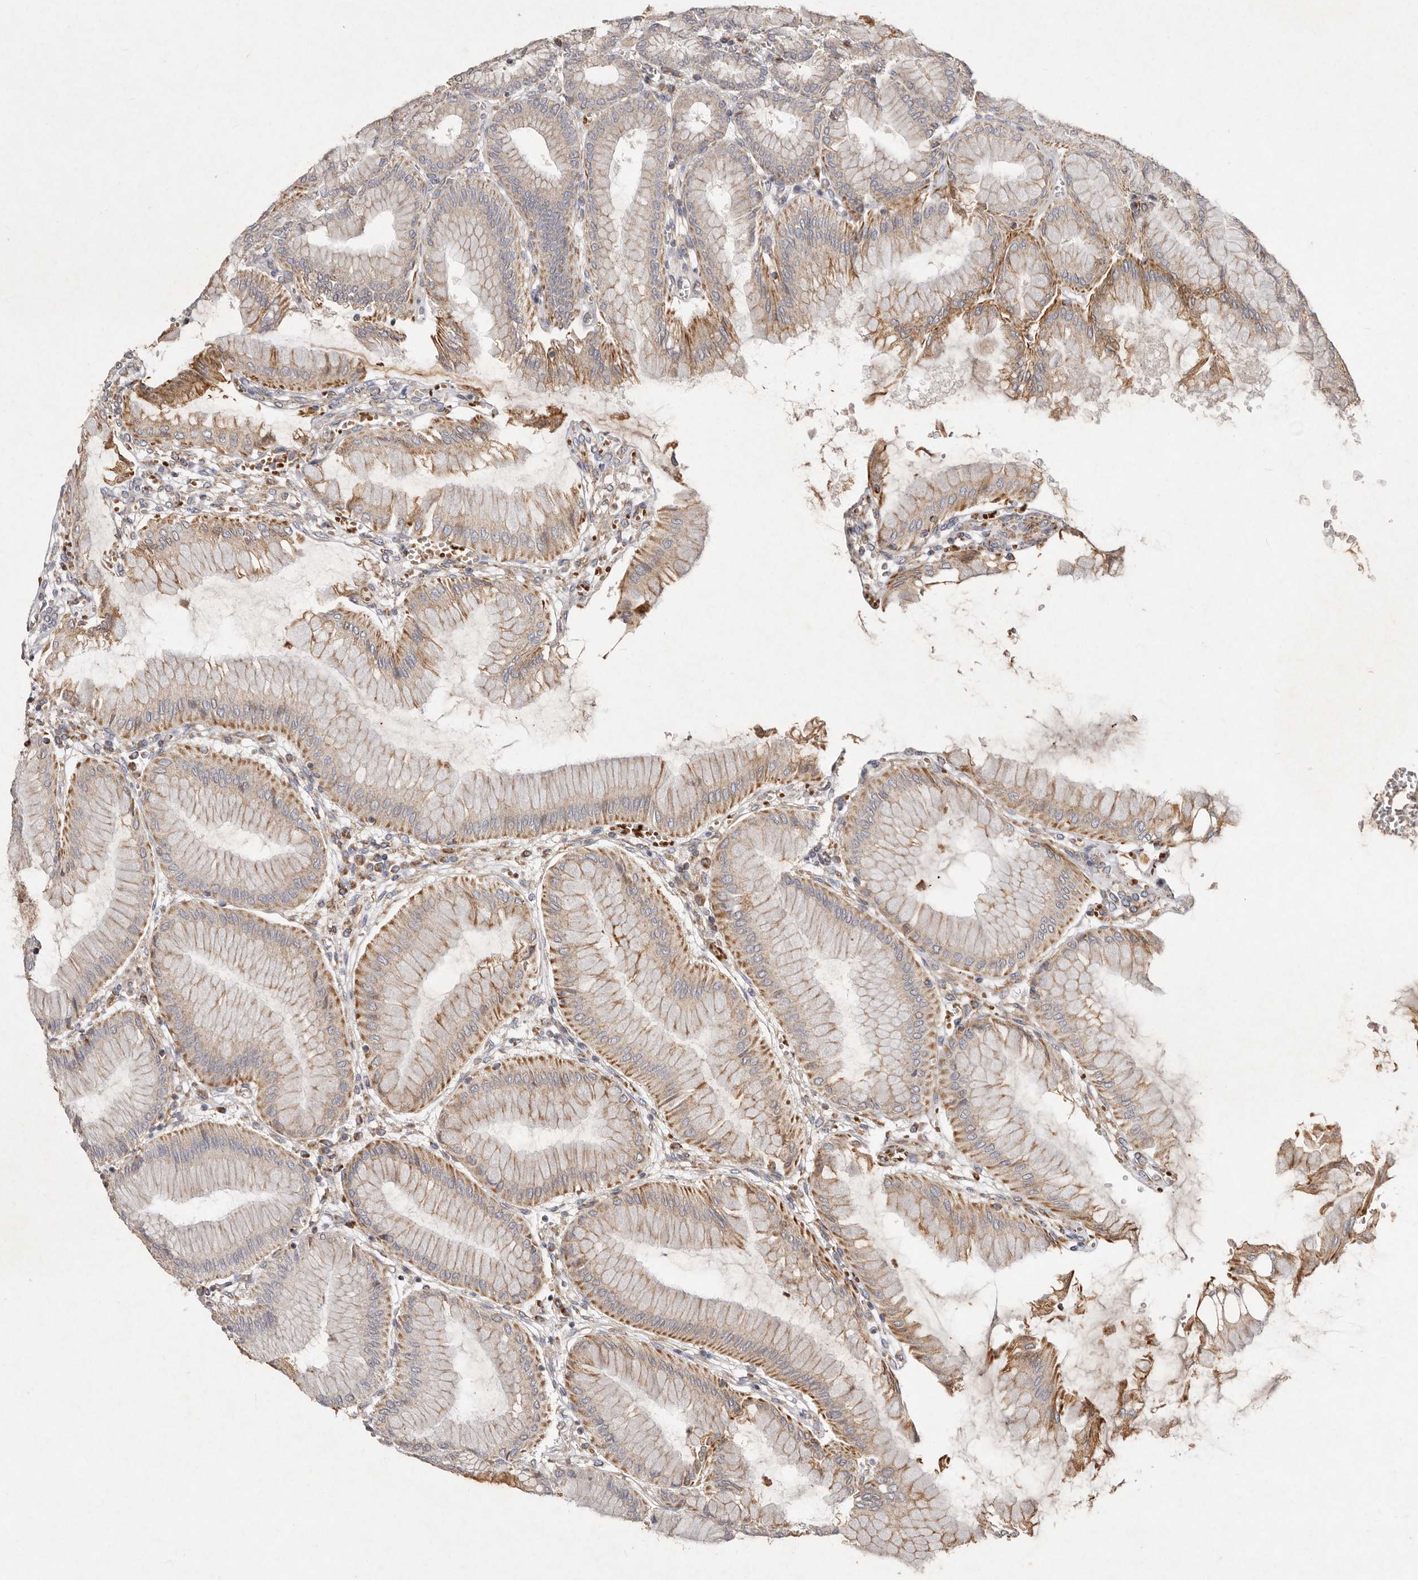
{"staining": {"intensity": "moderate", "quantity": ">75%", "location": "cytoplasmic/membranous"}, "tissue": "stomach", "cell_type": "Glandular cells", "image_type": "normal", "snomed": [{"axis": "morphology", "description": "Normal tissue, NOS"}, {"axis": "topography", "description": "Stomach, upper"}], "caption": "Moderate cytoplasmic/membranous protein expression is seen in approximately >75% of glandular cells in stomach. The staining was performed using DAB (3,3'-diaminobenzidine), with brown indicating positive protein expression. Nuclei are stained blue with hematoxylin.", "gene": "SLC25A20", "patient": {"sex": "female", "age": 56}}